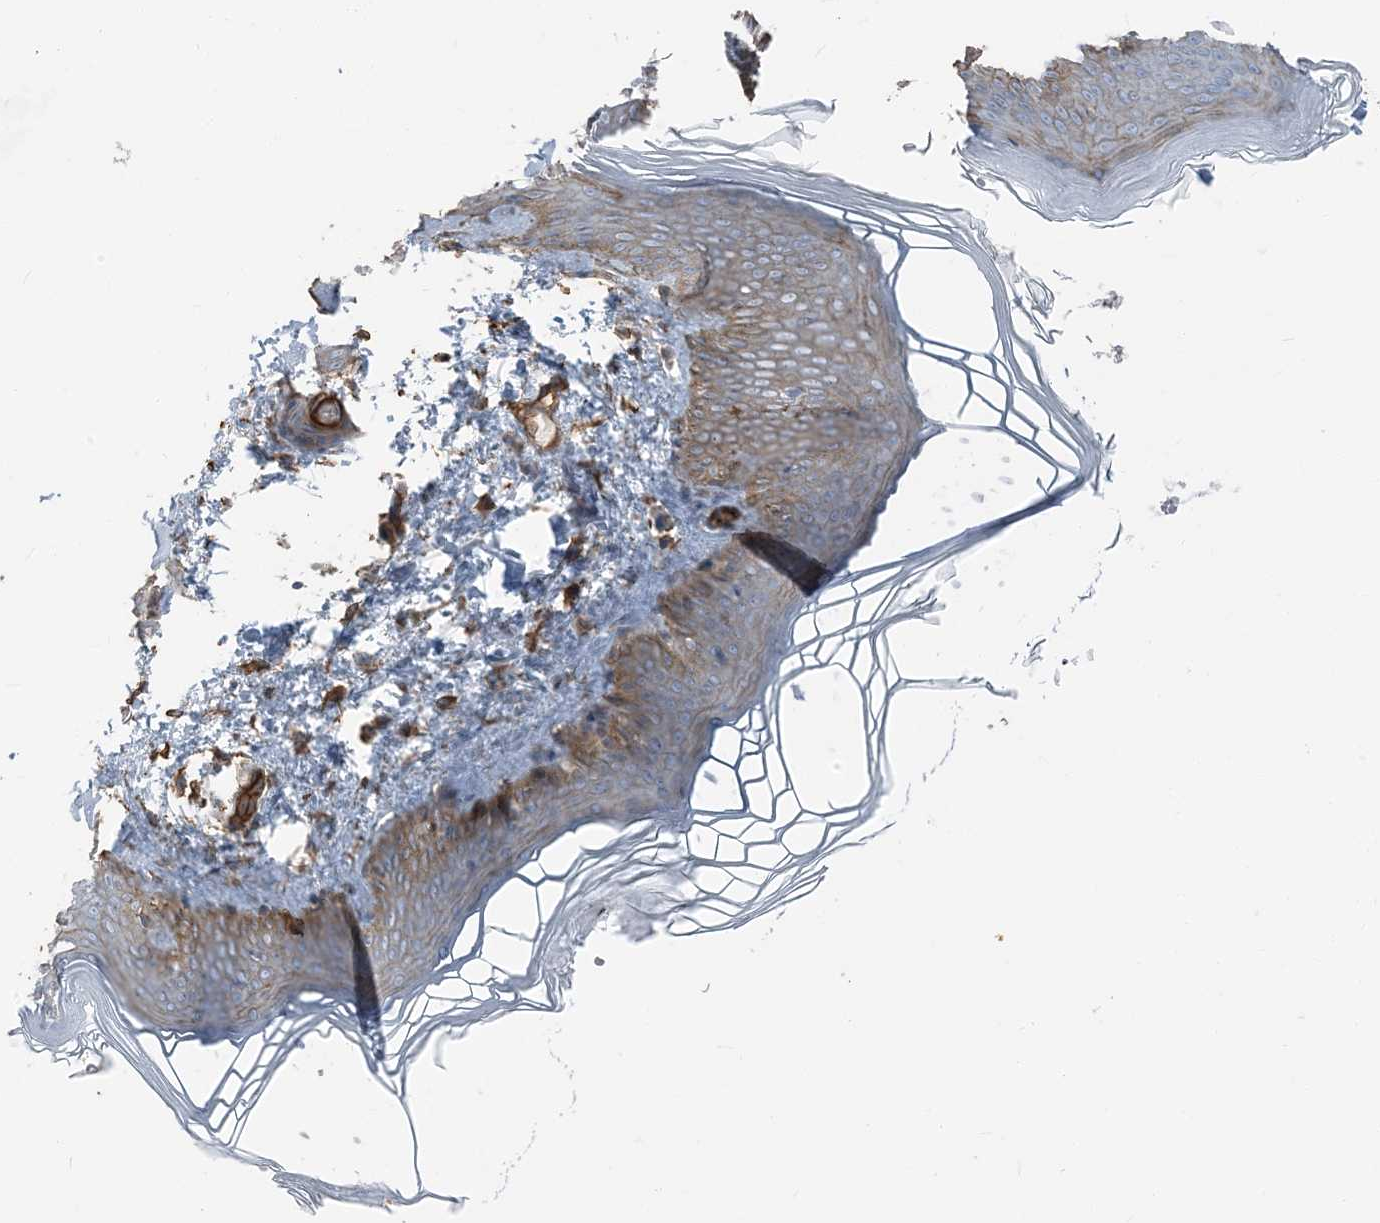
{"staining": {"intensity": "moderate", "quantity": "25%-75%", "location": "nuclear"}, "tissue": "skin", "cell_type": "Fibroblasts", "image_type": "normal", "snomed": [{"axis": "morphology", "description": "Normal tissue, NOS"}, {"axis": "topography", "description": "Skin"}], "caption": "This micrograph reveals IHC staining of benign skin, with medium moderate nuclear positivity in approximately 25%-75% of fibroblasts.", "gene": "ZFP90", "patient": {"sex": "female", "age": 27}}